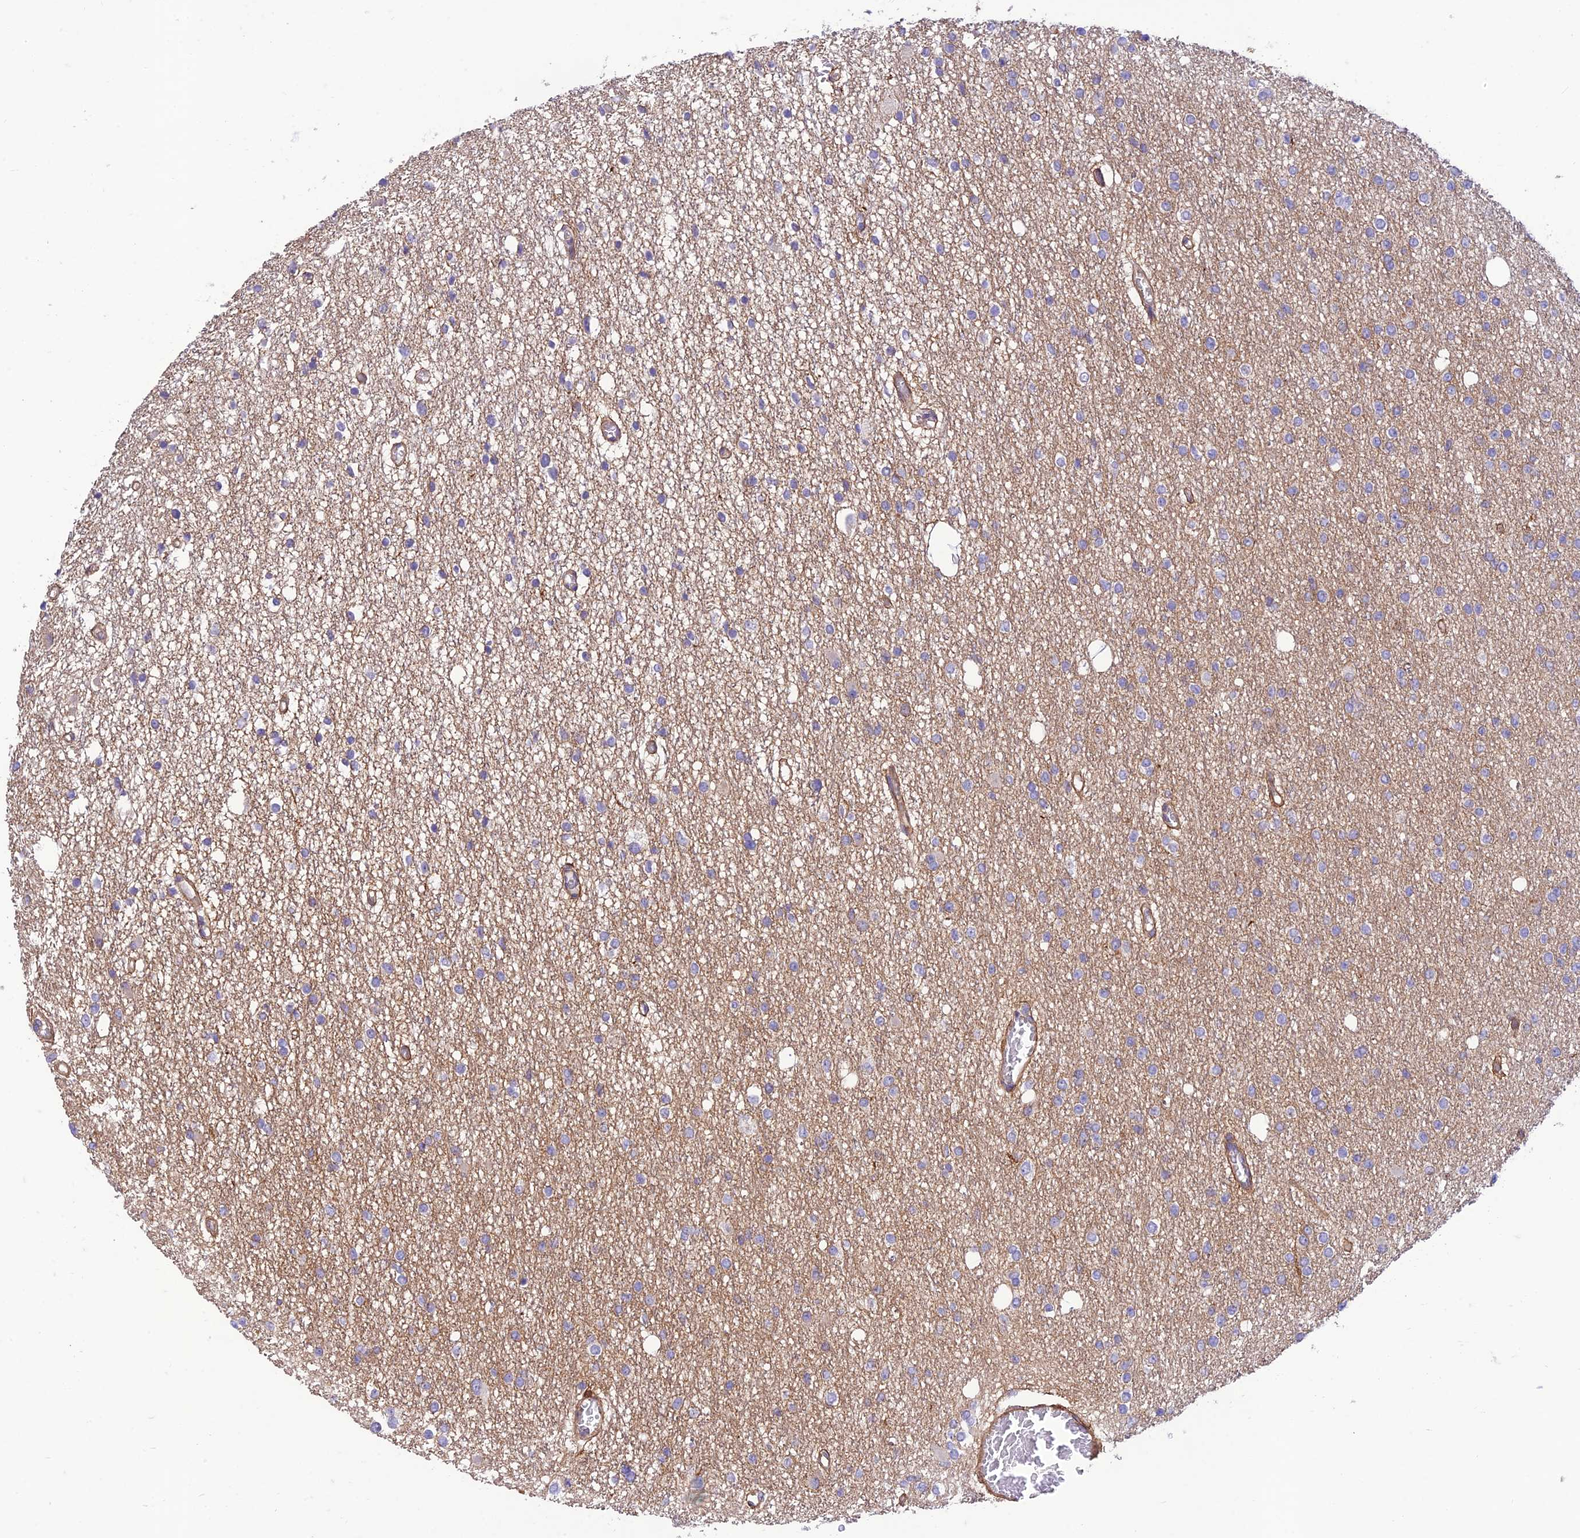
{"staining": {"intensity": "negative", "quantity": "none", "location": "none"}, "tissue": "glioma", "cell_type": "Tumor cells", "image_type": "cancer", "snomed": [{"axis": "morphology", "description": "Glioma, malignant, Low grade"}, {"axis": "topography", "description": "Brain"}], "caption": "Tumor cells are negative for protein expression in human glioma.", "gene": "HPSE2", "patient": {"sex": "female", "age": 22}}